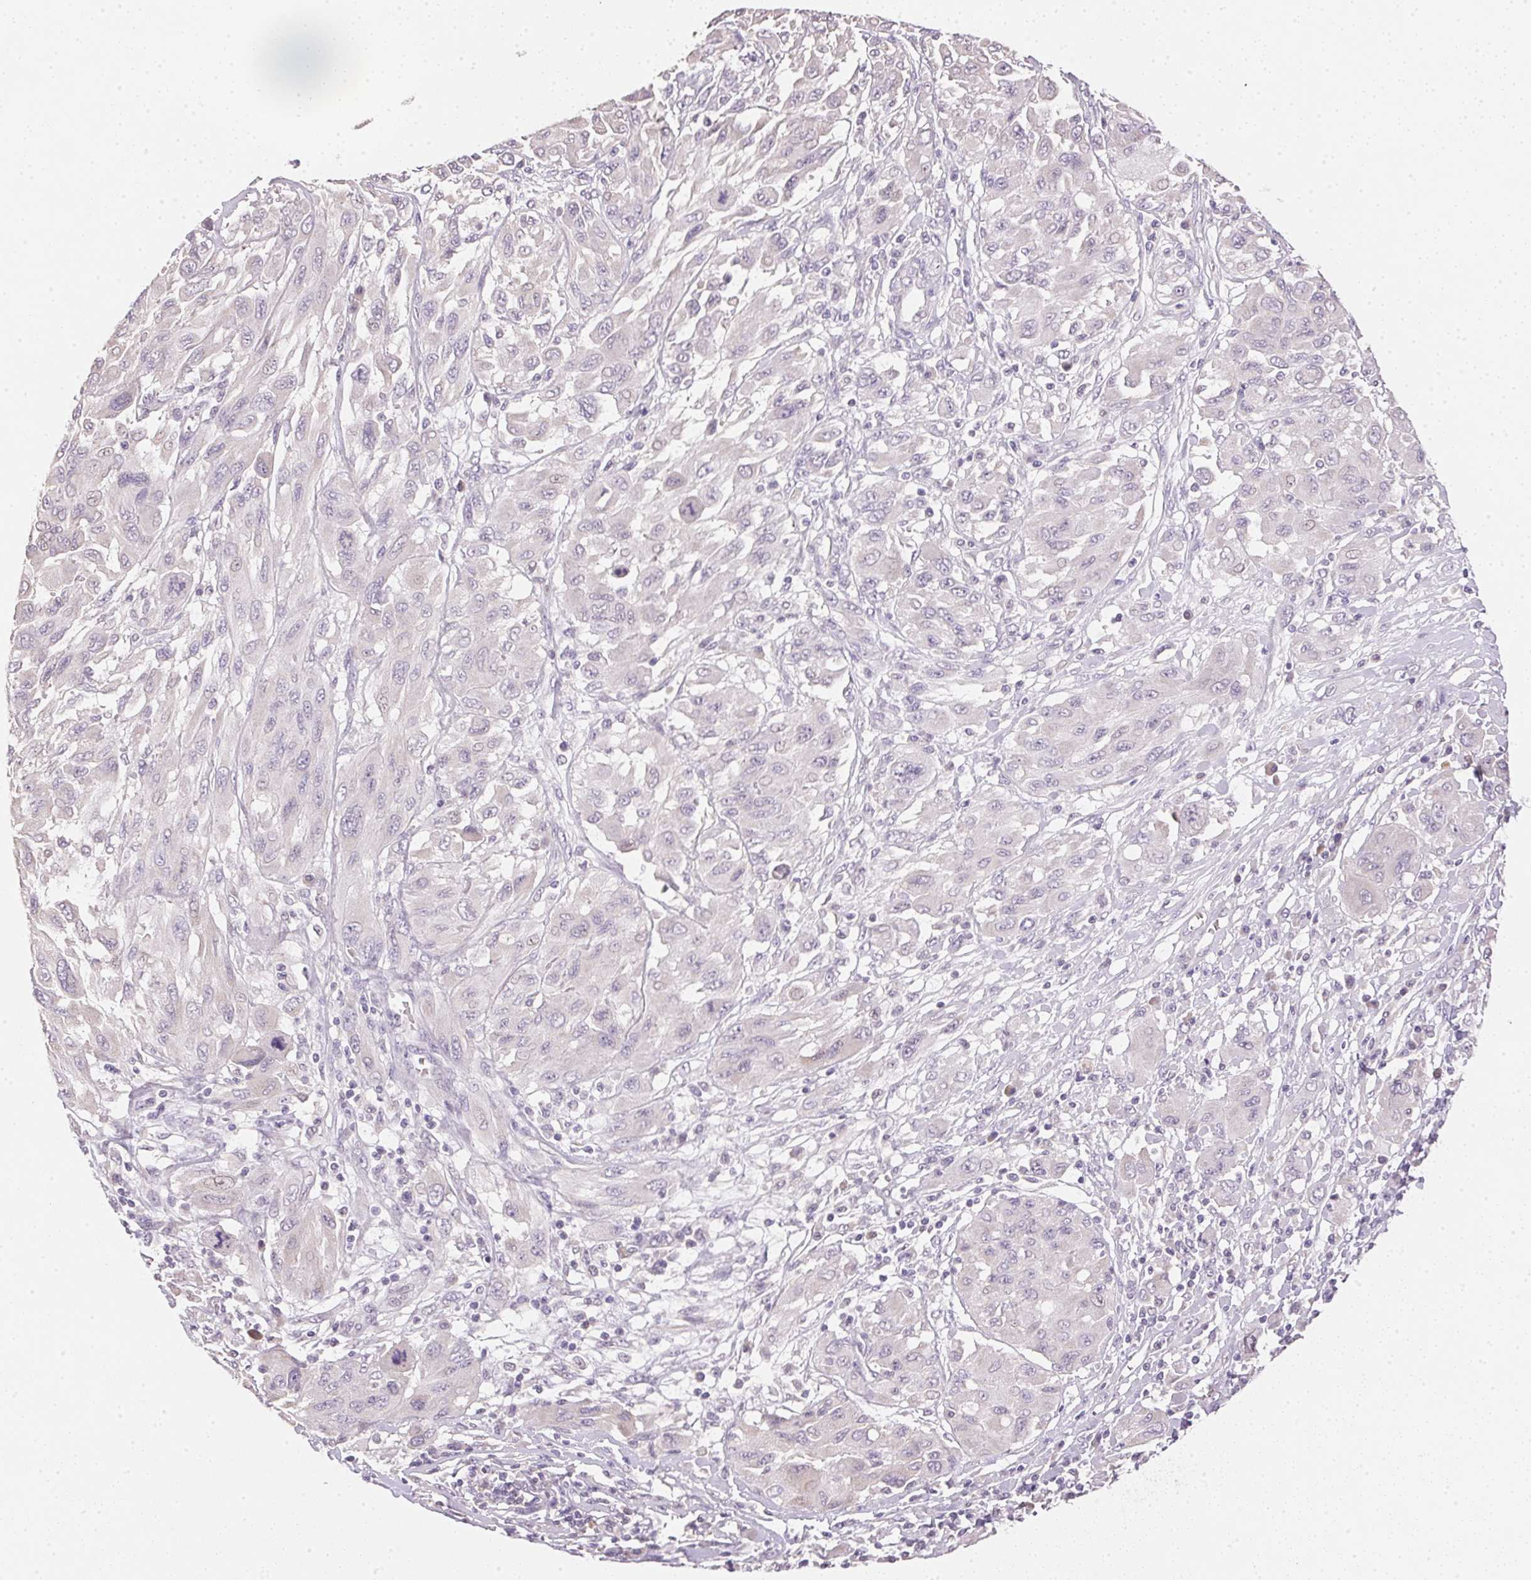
{"staining": {"intensity": "negative", "quantity": "none", "location": "none"}, "tissue": "melanoma", "cell_type": "Tumor cells", "image_type": "cancer", "snomed": [{"axis": "morphology", "description": "Malignant melanoma, NOS"}, {"axis": "topography", "description": "Skin"}], "caption": "High power microscopy photomicrograph of an IHC photomicrograph of melanoma, revealing no significant expression in tumor cells.", "gene": "DHCR24", "patient": {"sex": "female", "age": 91}}